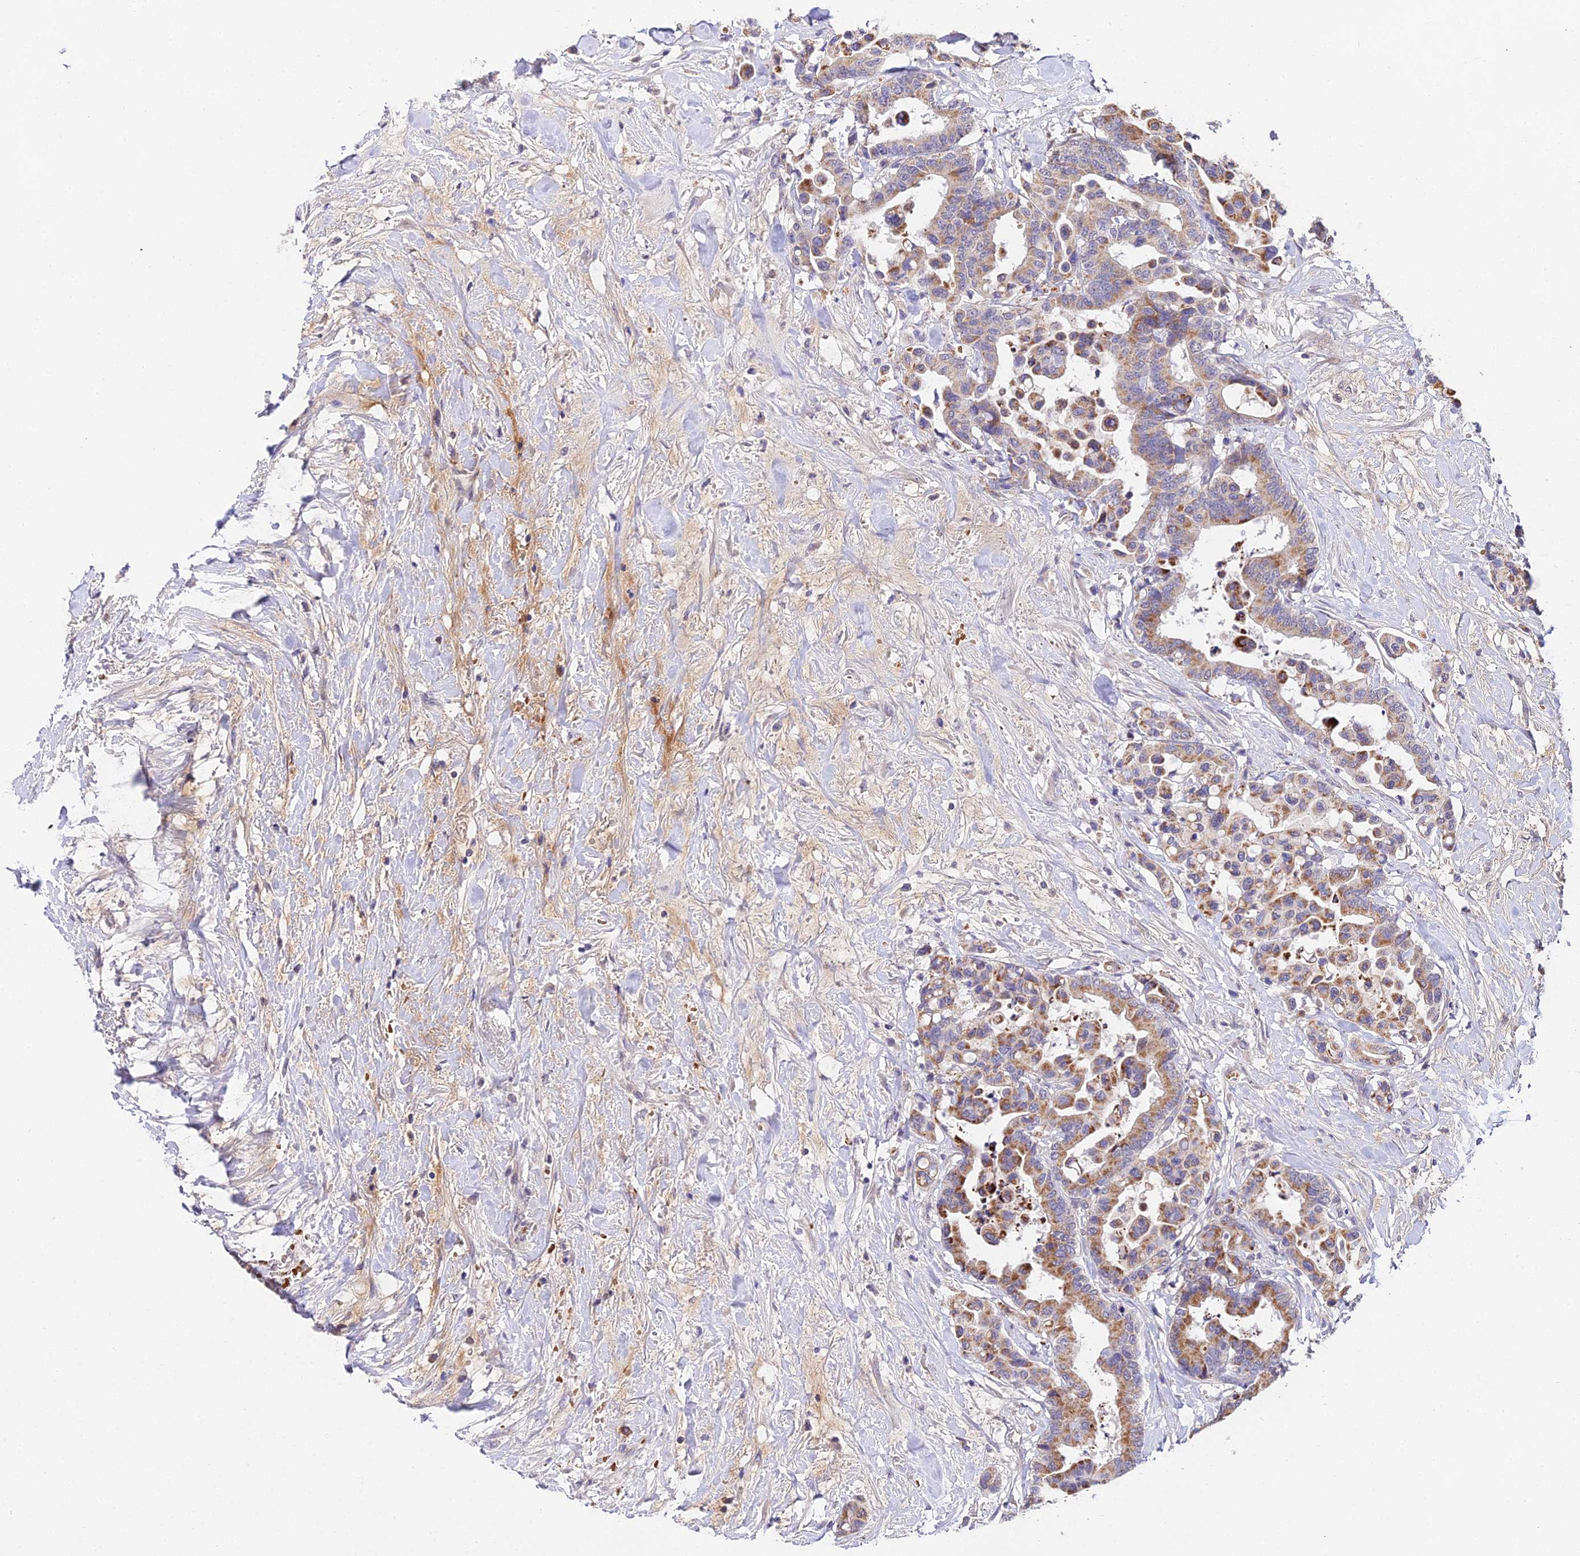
{"staining": {"intensity": "moderate", "quantity": ">75%", "location": "cytoplasmic/membranous"}, "tissue": "colorectal cancer", "cell_type": "Tumor cells", "image_type": "cancer", "snomed": [{"axis": "morphology", "description": "Normal tissue, NOS"}, {"axis": "morphology", "description": "Adenocarcinoma, NOS"}, {"axis": "topography", "description": "Colon"}], "caption": "IHC micrograph of human colorectal cancer stained for a protein (brown), which exhibits medium levels of moderate cytoplasmic/membranous positivity in about >75% of tumor cells.", "gene": "WDR5B", "patient": {"sex": "male", "age": 82}}